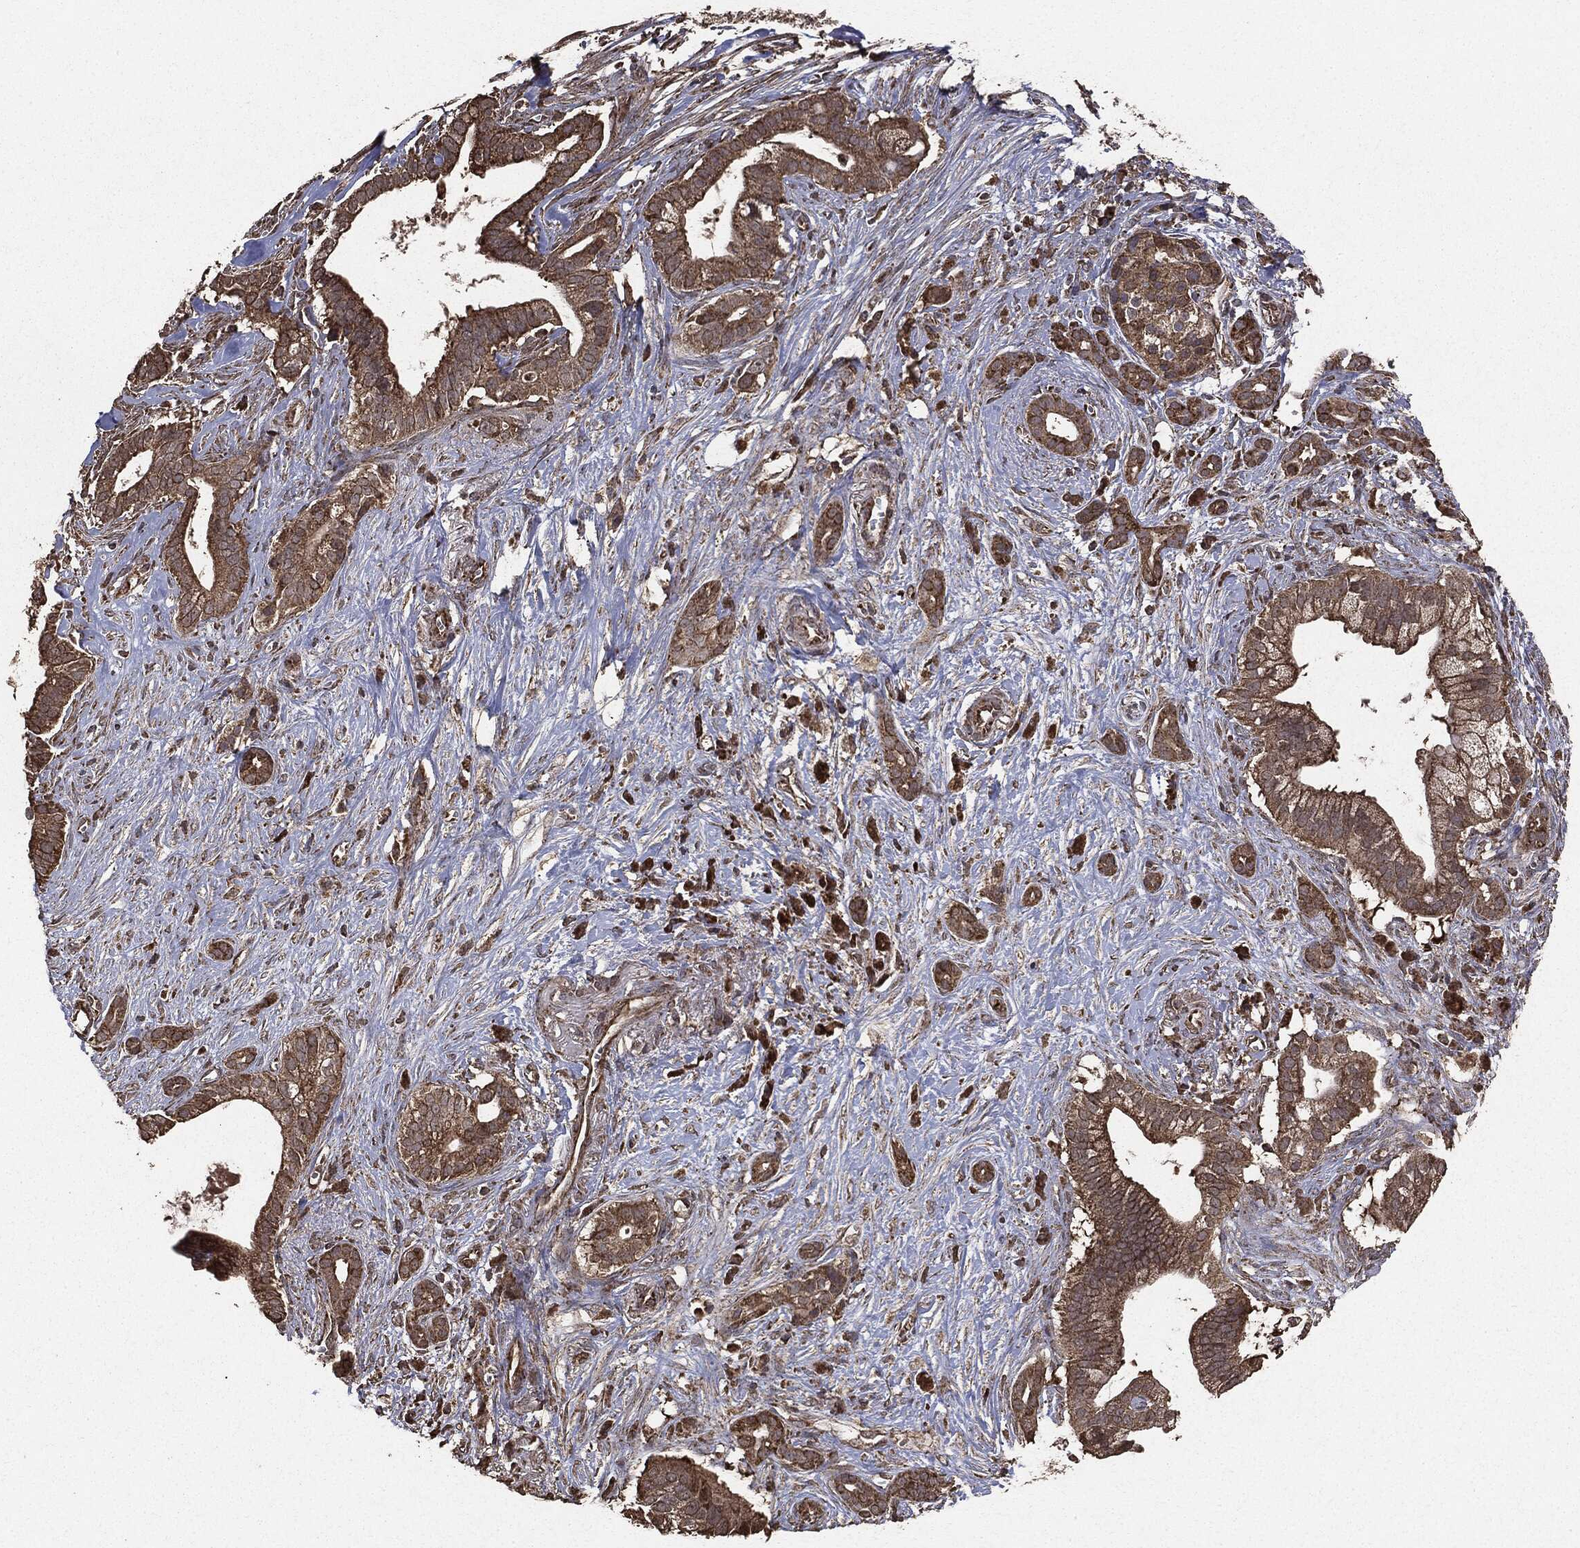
{"staining": {"intensity": "strong", "quantity": ">75%", "location": "cytoplasmic/membranous"}, "tissue": "pancreatic cancer", "cell_type": "Tumor cells", "image_type": "cancer", "snomed": [{"axis": "morphology", "description": "Adenocarcinoma, NOS"}, {"axis": "topography", "description": "Pancreas"}], "caption": "High-power microscopy captured an immunohistochemistry micrograph of pancreatic cancer (adenocarcinoma), revealing strong cytoplasmic/membranous positivity in approximately >75% of tumor cells.", "gene": "MTOR", "patient": {"sex": "male", "age": 61}}